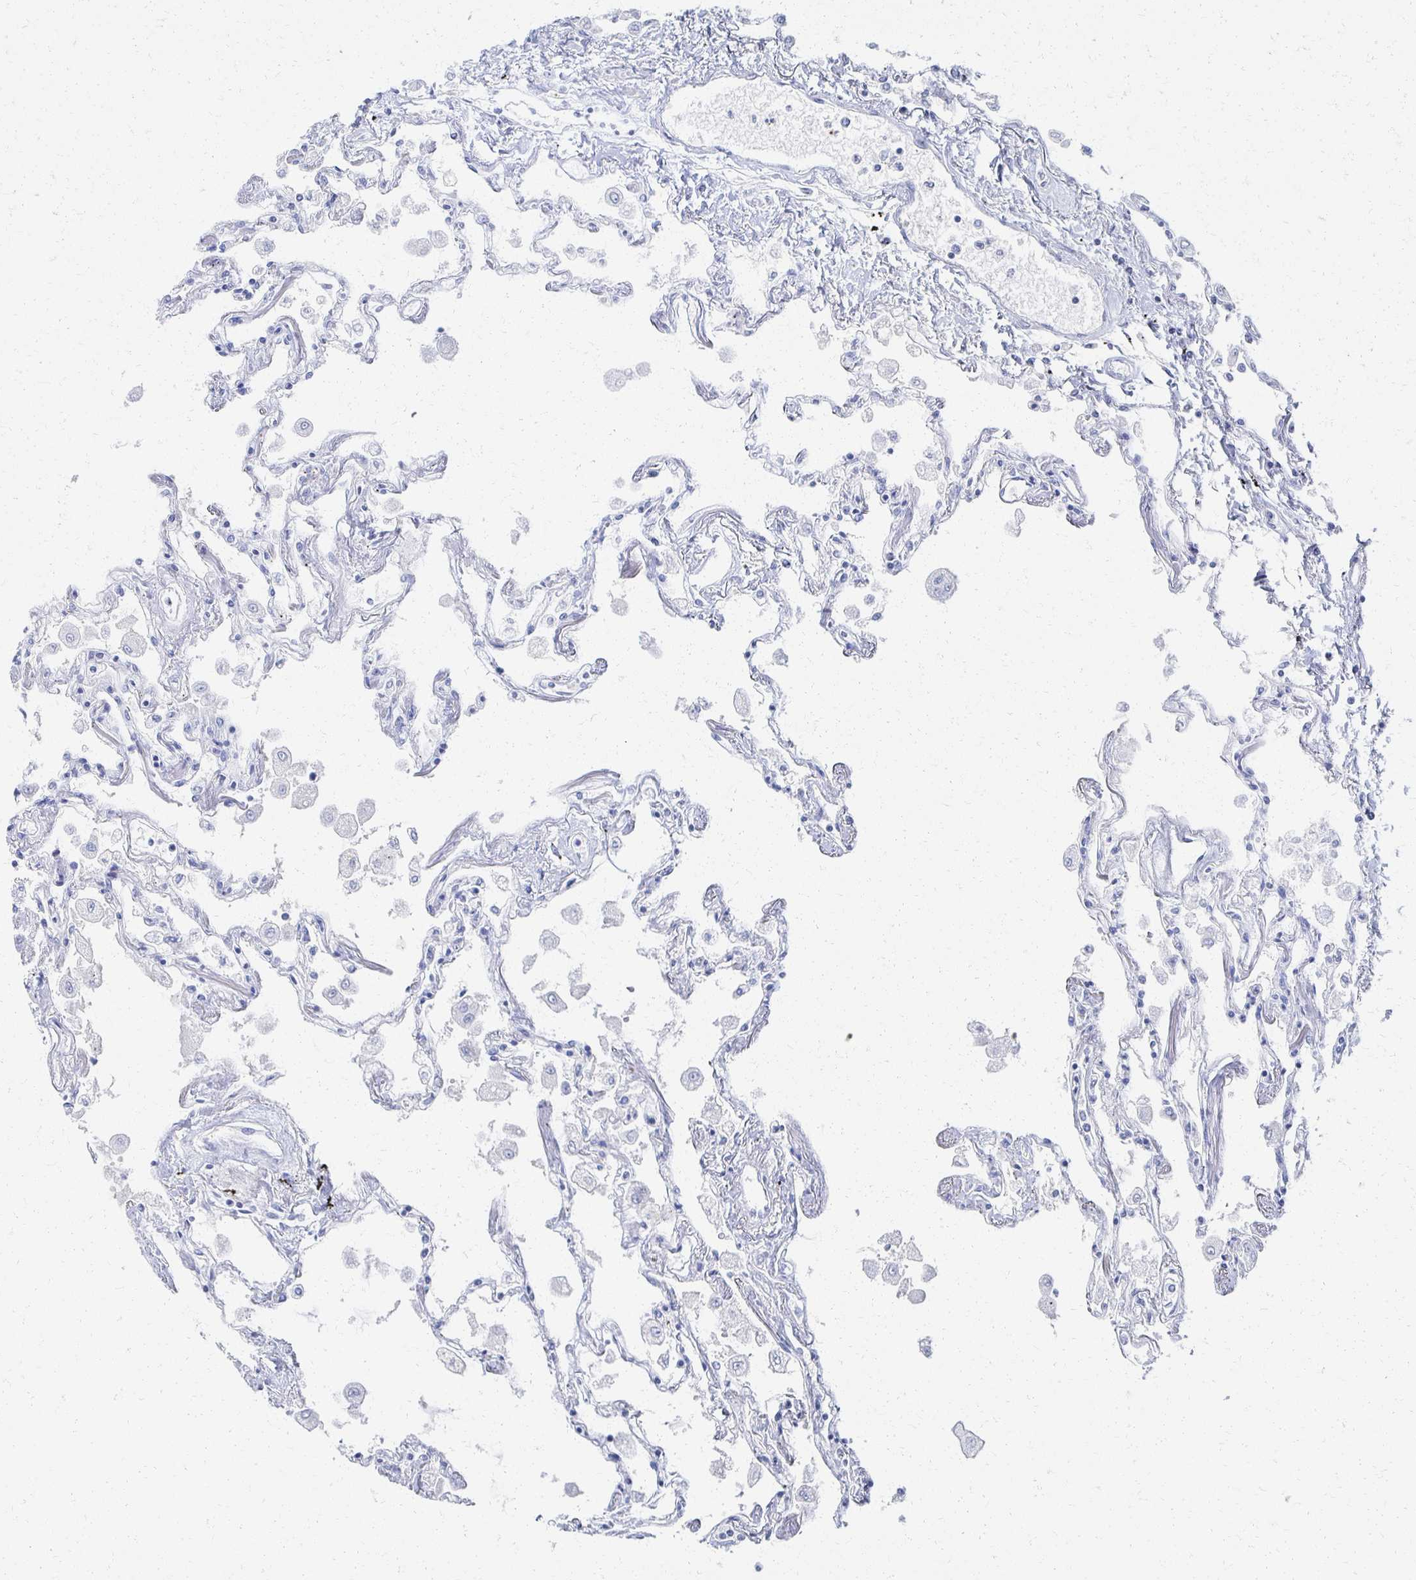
{"staining": {"intensity": "negative", "quantity": "none", "location": "none"}, "tissue": "lung", "cell_type": "Alveolar cells", "image_type": "normal", "snomed": [{"axis": "morphology", "description": "Normal tissue, NOS"}, {"axis": "morphology", "description": "Adenocarcinoma, NOS"}, {"axis": "topography", "description": "Cartilage tissue"}, {"axis": "topography", "description": "Lung"}], "caption": "A micrograph of human lung is negative for staining in alveolar cells. (Brightfield microscopy of DAB immunohistochemistry at high magnification).", "gene": "PRR20A", "patient": {"sex": "female", "age": 67}}